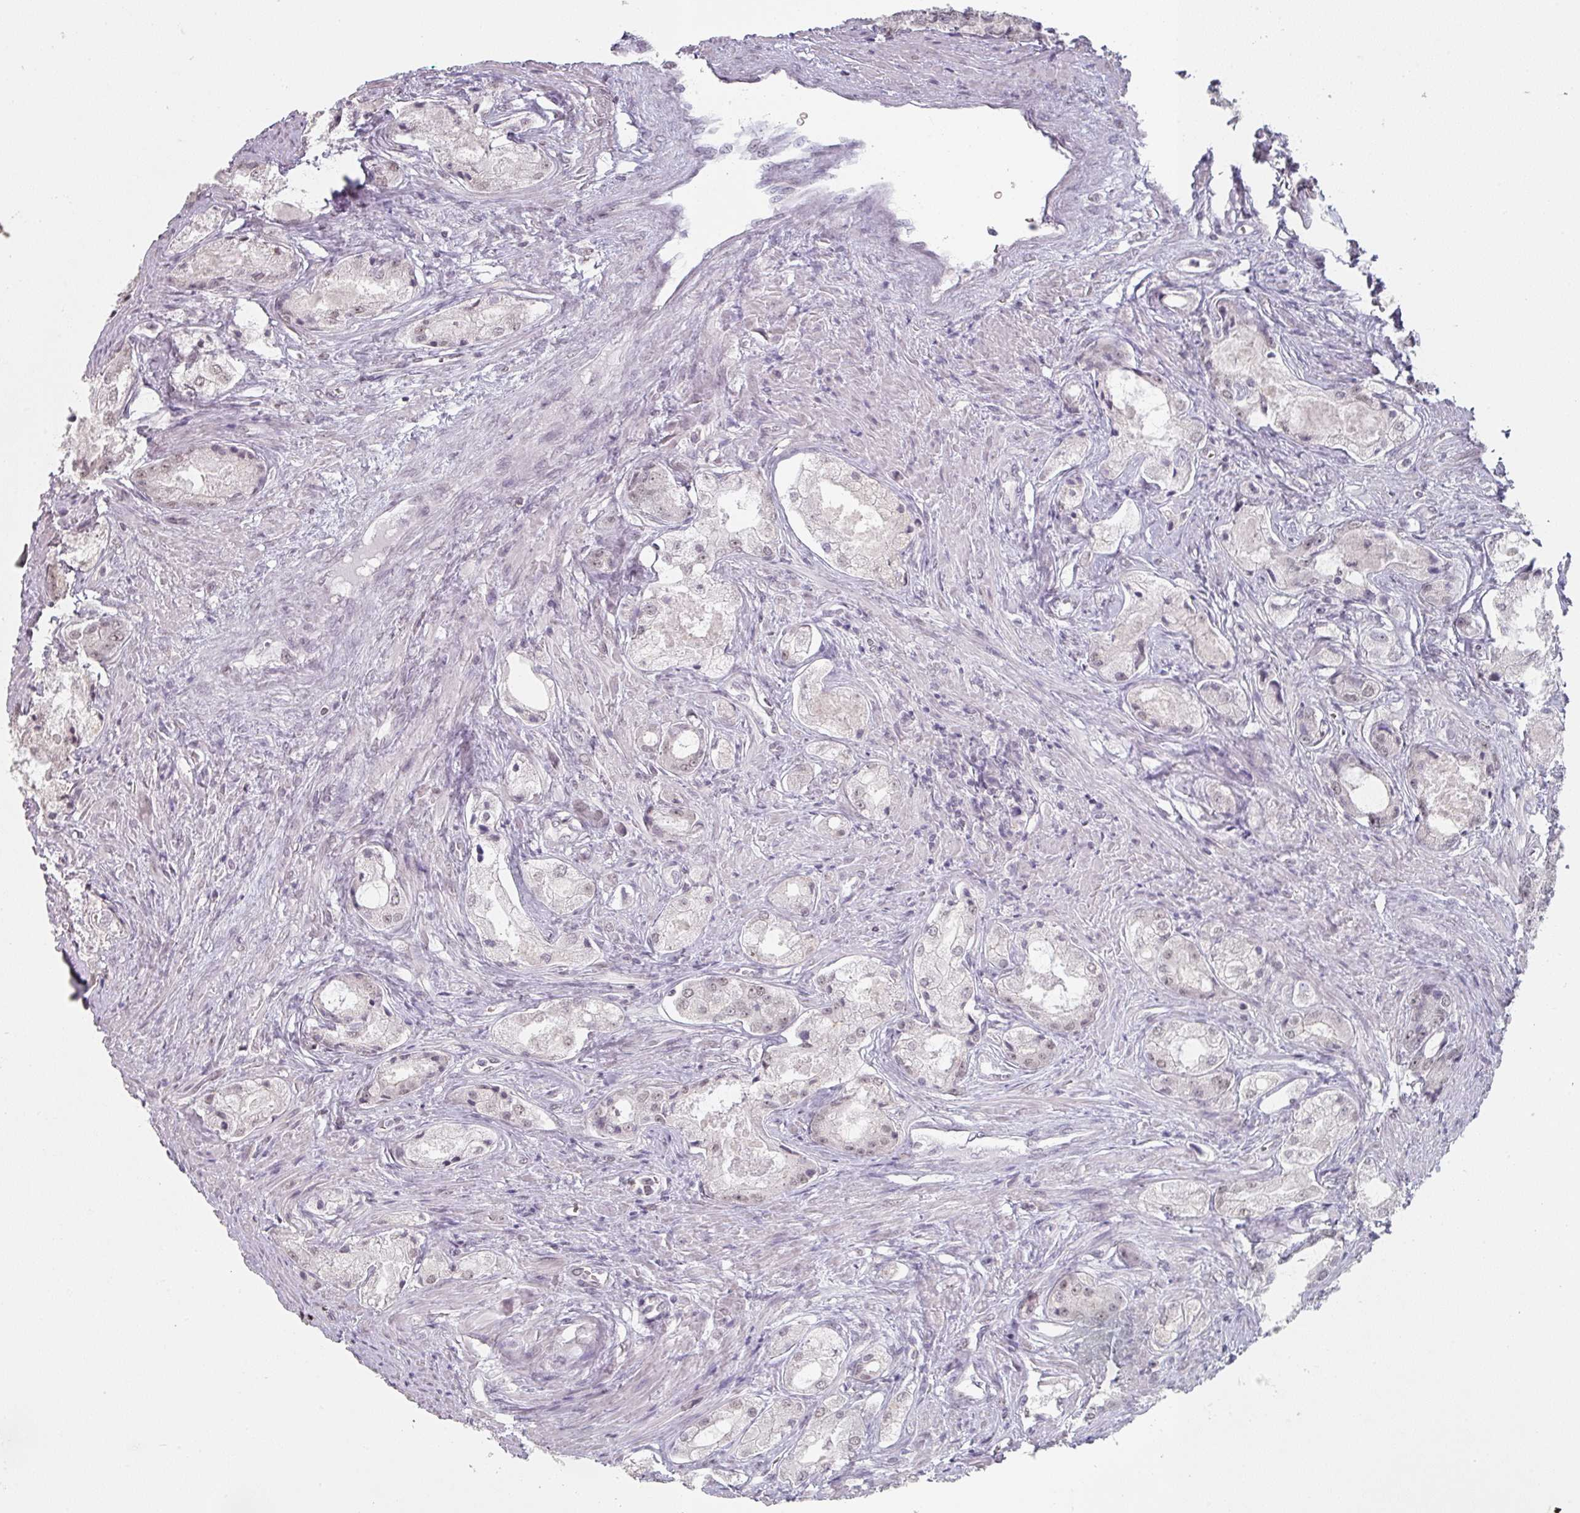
{"staining": {"intensity": "negative", "quantity": "none", "location": "none"}, "tissue": "prostate cancer", "cell_type": "Tumor cells", "image_type": "cancer", "snomed": [{"axis": "morphology", "description": "Adenocarcinoma, Low grade"}, {"axis": "topography", "description": "Prostate"}], "caption": "Tumor cells are negative for protein expression in human prostate adenocarcinoma (low-grade).", "gene": "SPRR1A", "patient": {"sex": "male", "age": 68}}